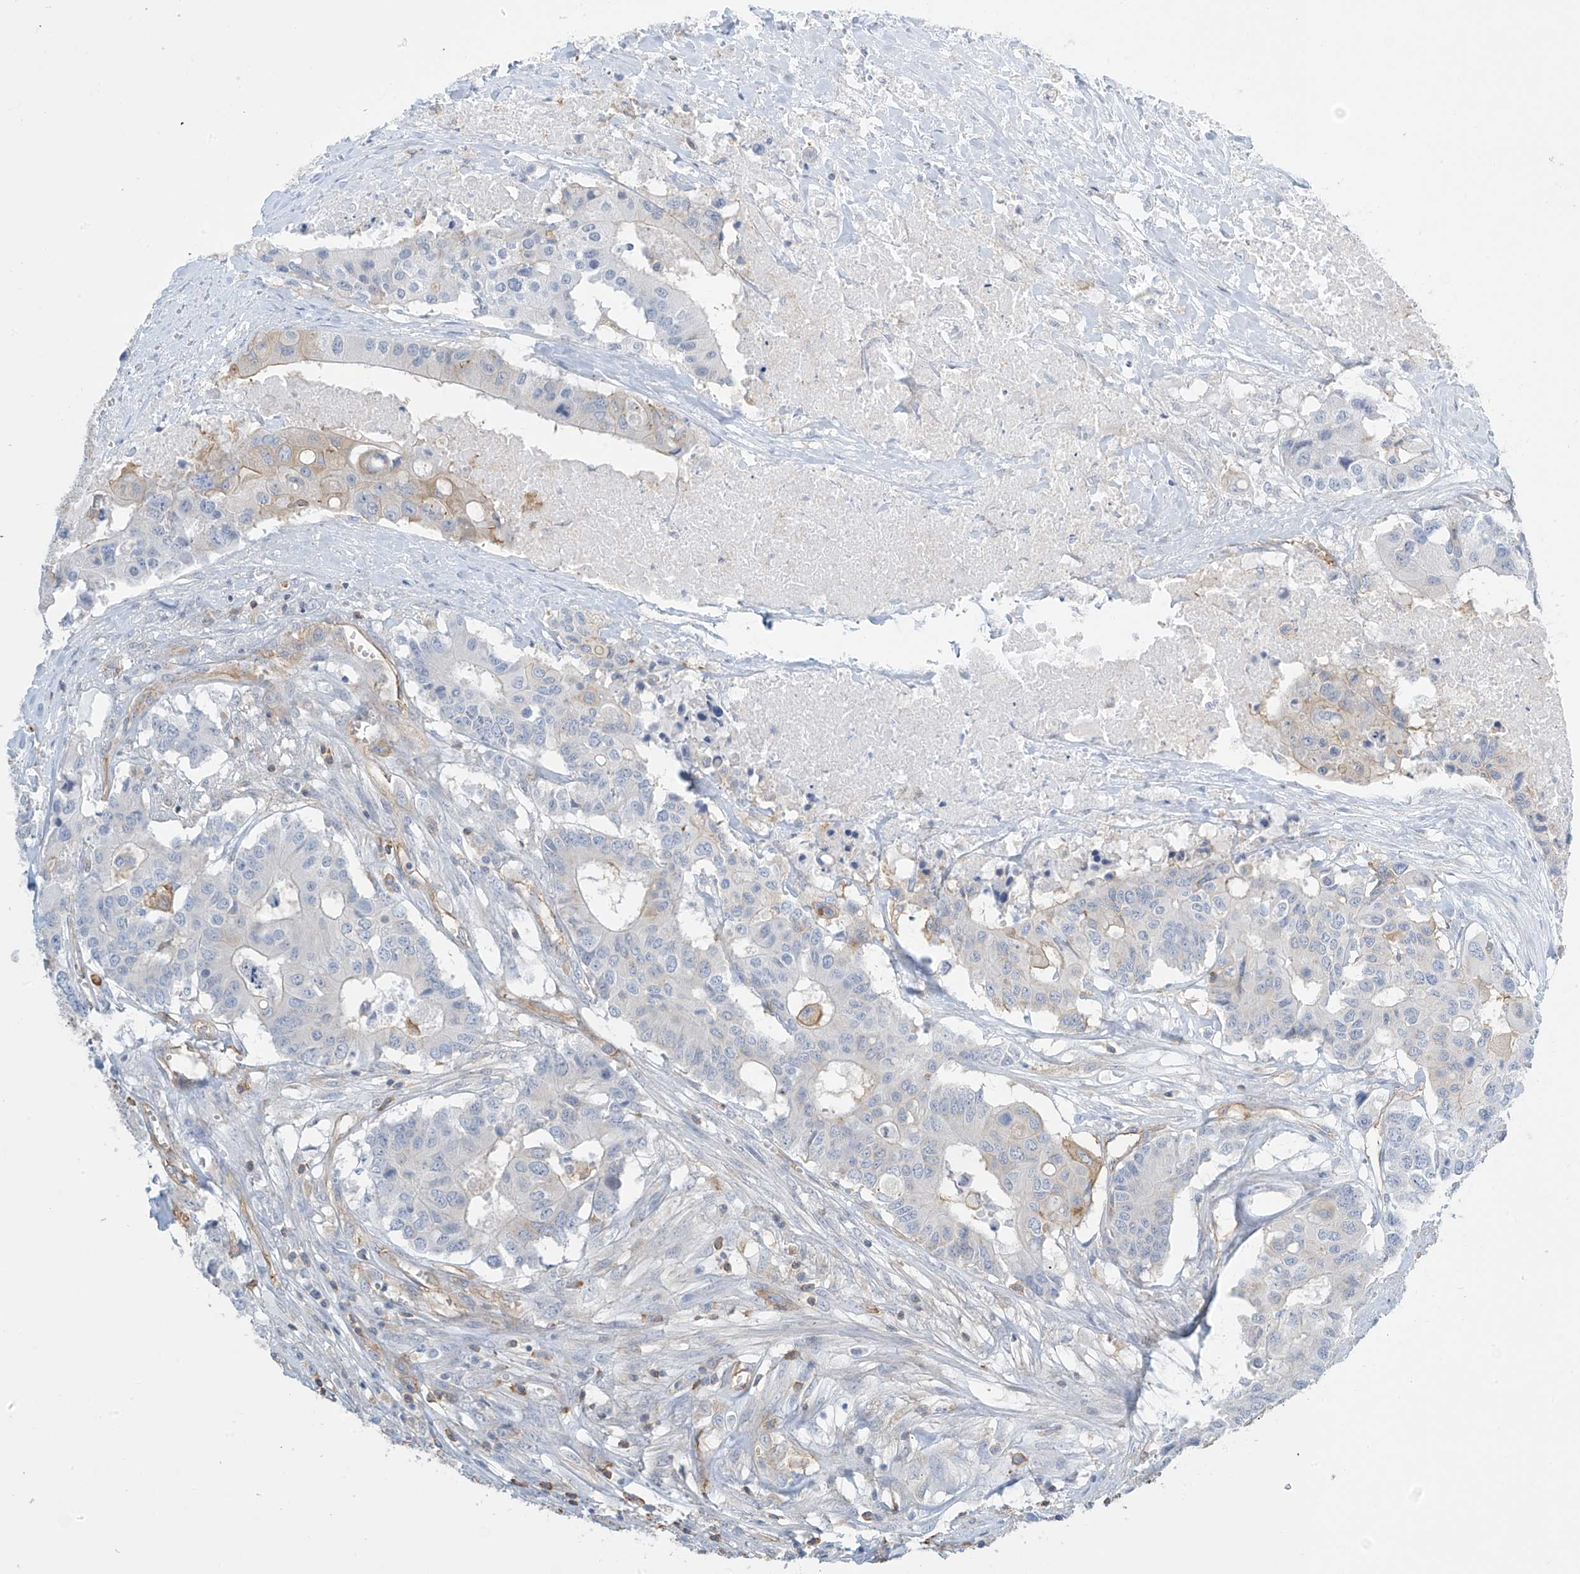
{"staining": {"intensity": "weak", "quantity": "<25%", "location": "cytoplasmic/membranous"}, "tissue": "colorectal cancer", "cell_type": "Tumor cells", "image_type": "cancer", "snomed": [{"axis": "morphology", "description": "Adenocarcinoma, NOS"}, {"axis": "topography", "description": "Colon"}], "caption": "Tumor cells show no significant protein staining in adenocarcinoma (colorectal). (Stains: DAB immunohistochemistry (IHC) with hematoxylin counter stain, Microscopy: brightfield microscopy at high magnification).", "gene": "ZNF846", "patient": {"sex": "male", "age": 77}}